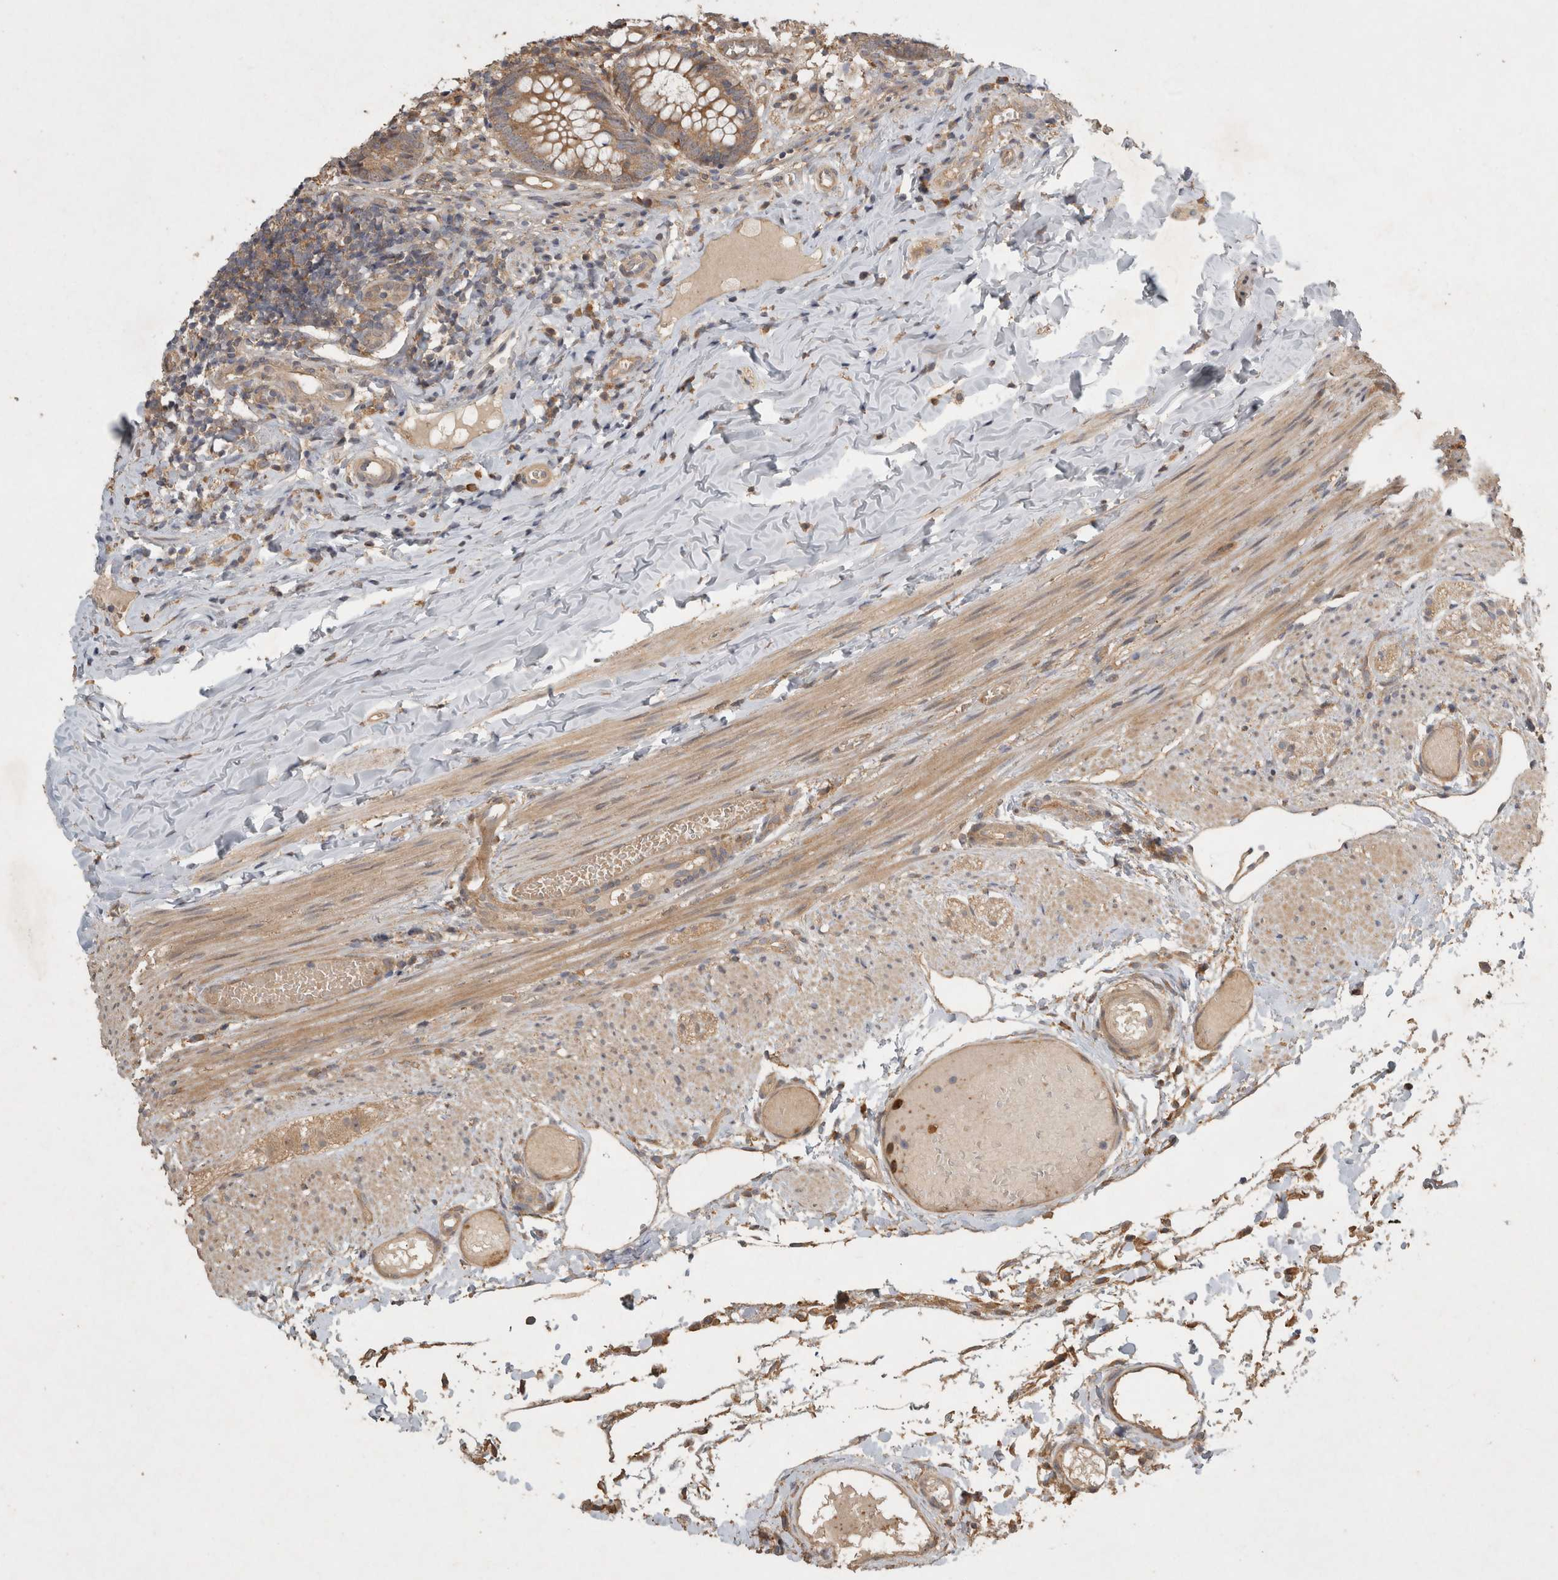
{"staining": {"intensity": "moderate", "quantity": ">75%", "location": "cytoplasmic/membranous"}, "tissue": "appendix", "cell_type": "Glandular cells", "image_type": "normal", "snomed": [{"axis": "morphology", "description": "Normal tissue, NOS"}, {"axis": "topography", "description": "Appendix"}], "caption": "An immunohistochemistry (IHC) photomicrograph of unremarkable tissue is shown. Protein staining in brown highlights moderate cytoplasmic/membranous positivity in appendix within glandular cells. (Brightfield microscopy of DAB IHC at high magnification).", "gene": "VEPH1", "patient": {"sex": "male", "age": 8}}